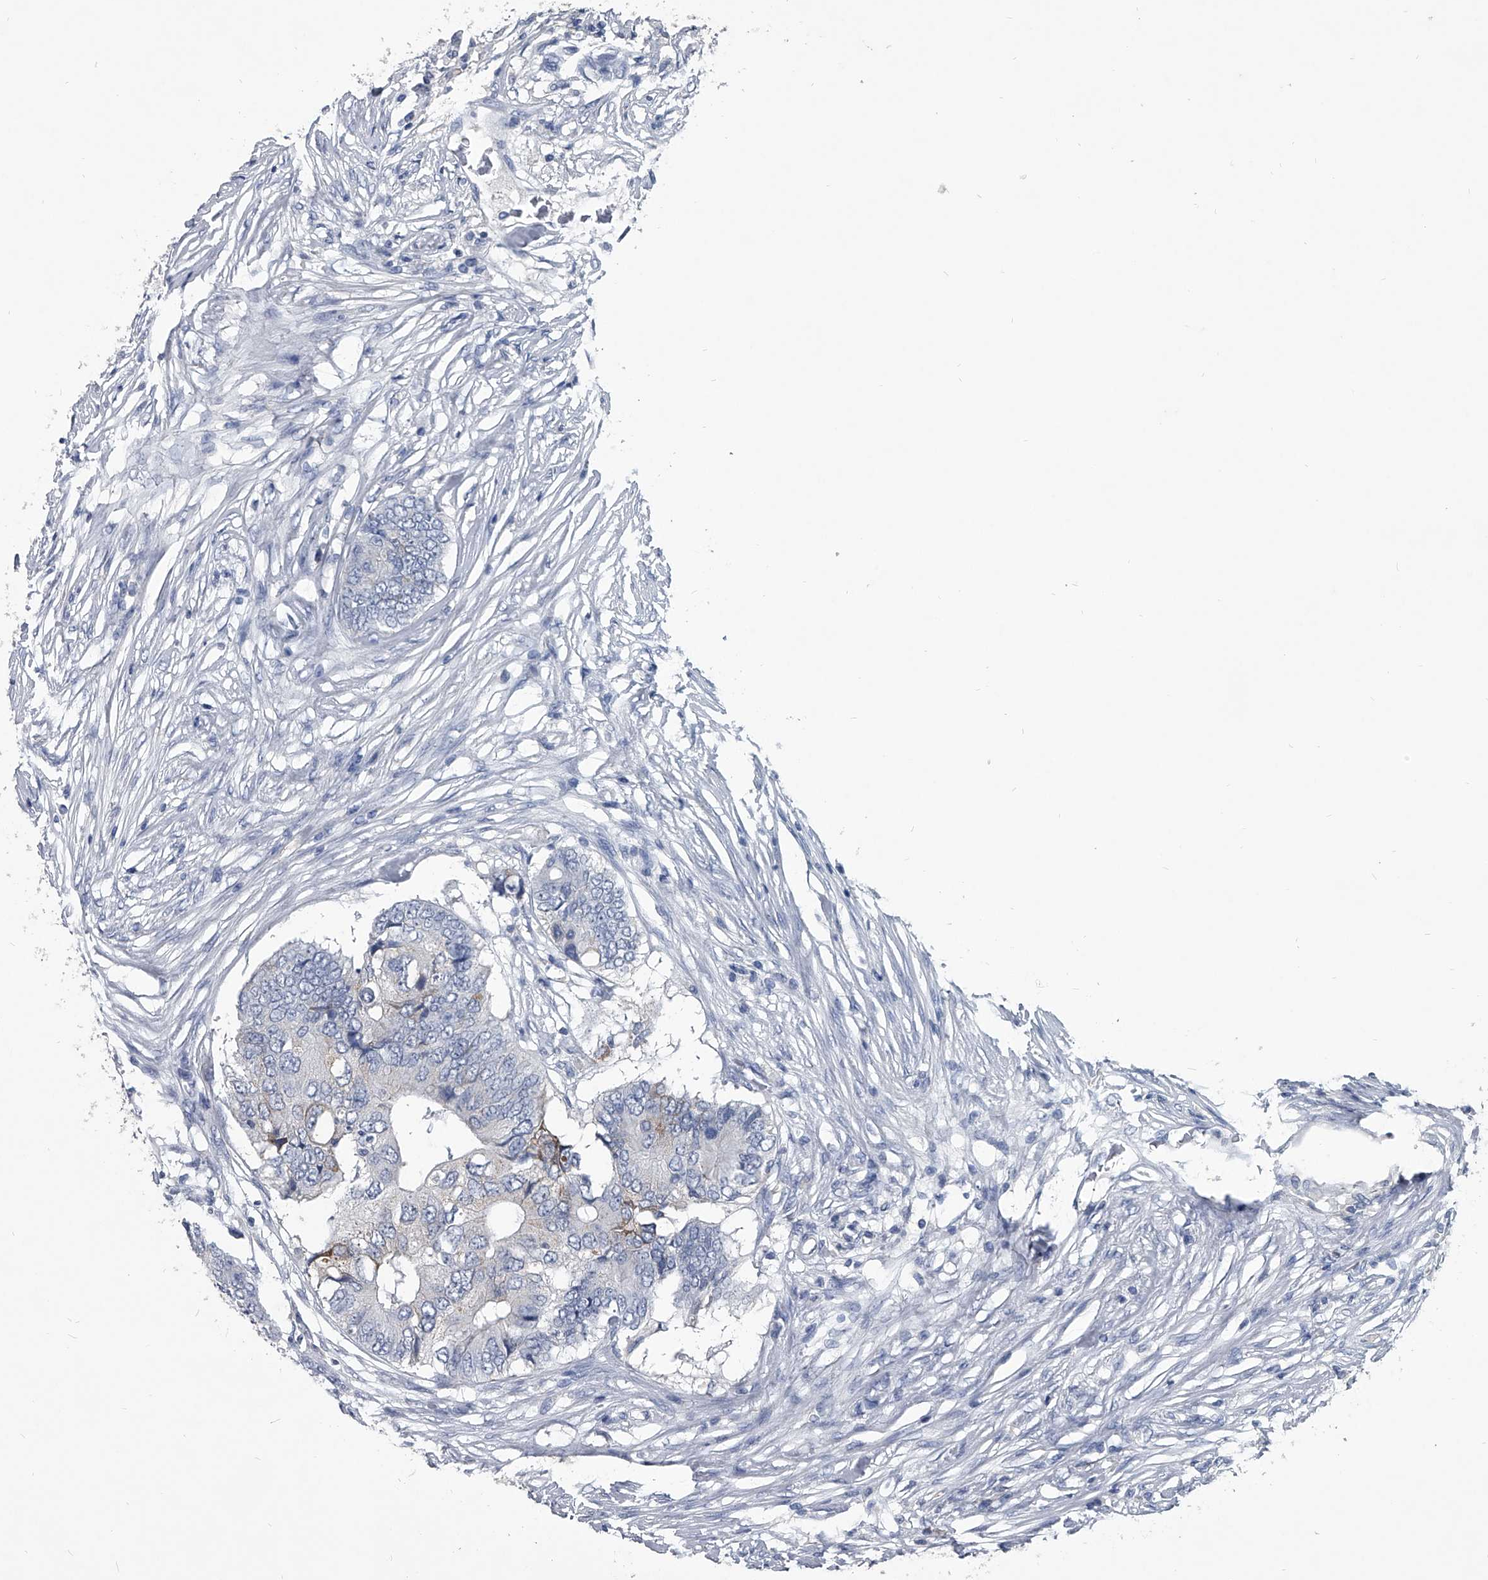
{"staining": {"intensity": "weak", "quantity": "<25%", "location": "cytoplasmic/membranous"}, "tissue": "colorectal cancer", "cell_type": "Tumor cells", "image_type": "cancer", "snomed": [{"axis": "morphology", "description": "Adenocarcinoma, NOS"}, {"axis": "topography", "description": "Colon"}], "caption": "This is a image of immunohistochemistry staining of colorectal cancer (adenocarcinoma), which shows no positivity in tumor cells.", "gene": "BCAS1", "patient": {"sex": "male", "age": 71}}